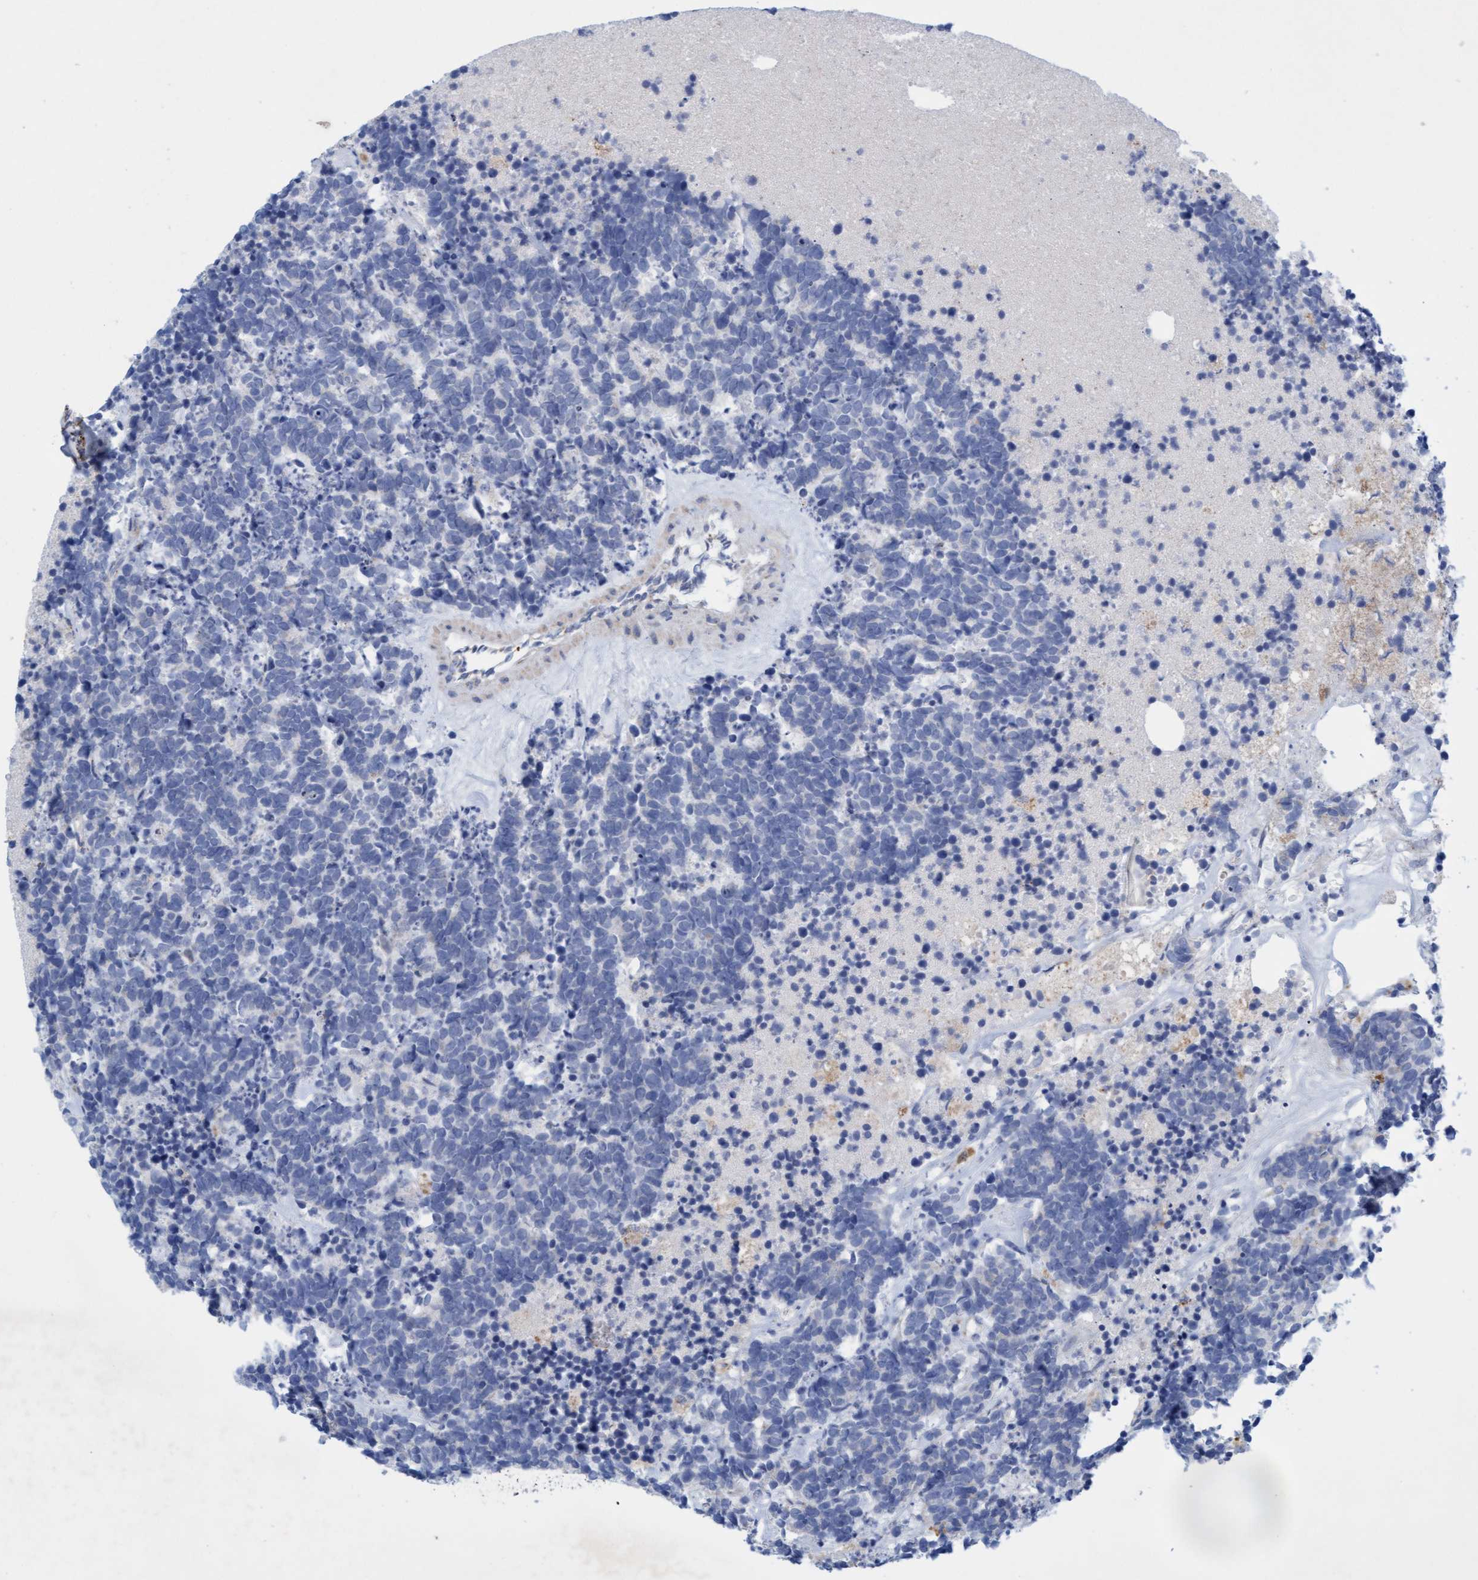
{"staining": {"intensity": "negative", "quantity": "none", "location": "none"}, "tissue": "carcinoid", "cell_type": "Tumor cells", "image_type": "cancer", "snomed": [{"axis": "morphology", "description": "Carcinoma, NOS"}, {"axis": "morphology", "description": "Carcinoid, malignant, NOS"}, {"axis": "topography", "description": "Urinary bladder"}], "caption": "Histopathology image shows no protein staining in tumor cells of carcinoid (malignant) tissue.", "gene": "SGSH", "patient": {"sex": "male", "age": 57}}